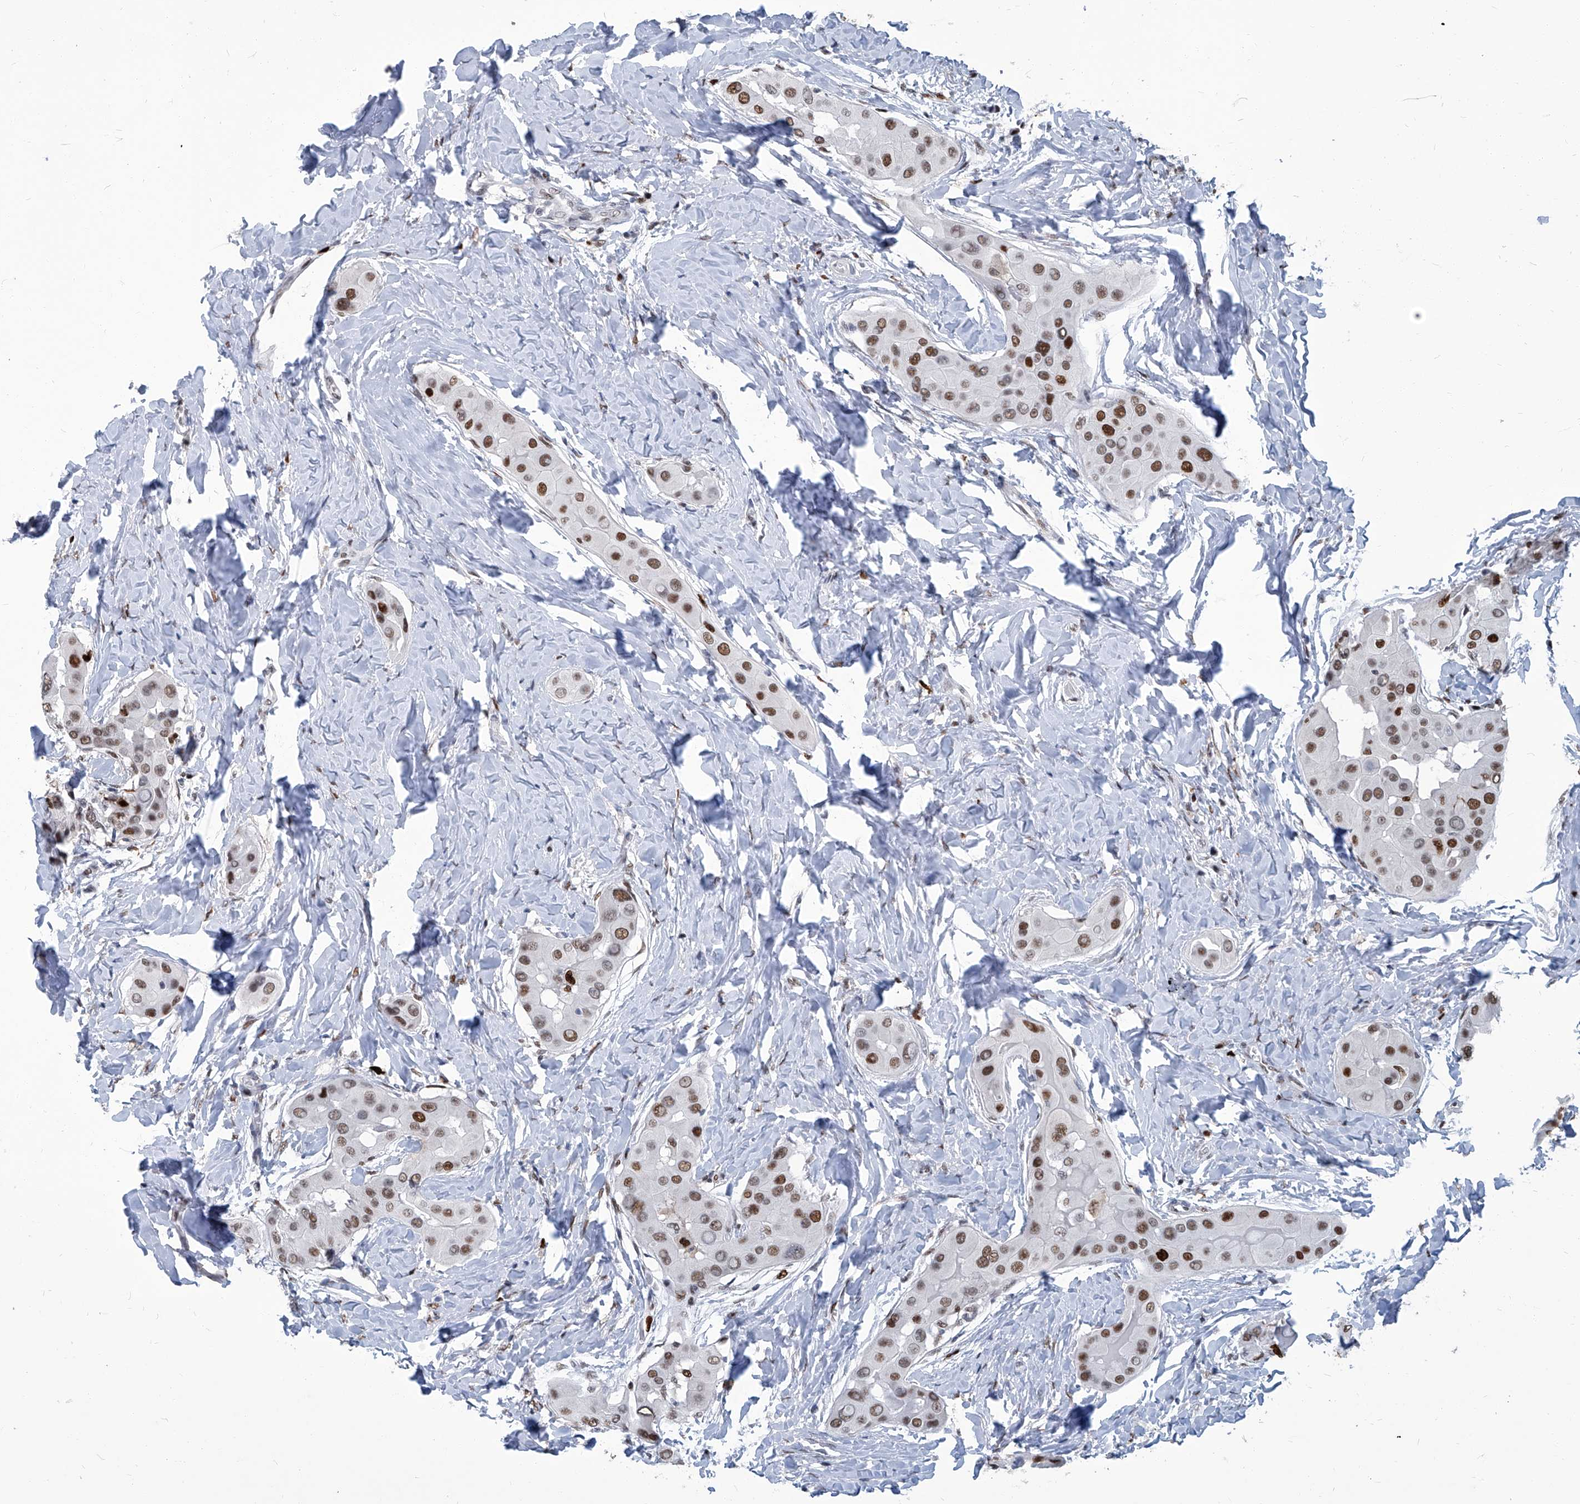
{"staining": {"intensity": "moderate", "quantity": ">75%", "location": "nuclear"}, "tissue": "thyroid cancer", "cell_type": "Tumor cells", "image_type": "cancer", "snomed": [{"axis": "morphology", "description": "Papillary adenocarcinoma, NOS"}, {"axis": "topography", "description": "Thyroid gland"}], "caption": "Tumor cells demonstrate medium levels of moderate nuclear expression in about >75% of cells in thyroid papillary adenocarcinoma. The staining is performed using DAB (3,3'-diaminobenzidine) brown chromogen to label protein expression. The nuclei are counter-stained blue using hematoxylin.", "gene": "PCNA", "patient": {"sex": "male", "age": 33}}